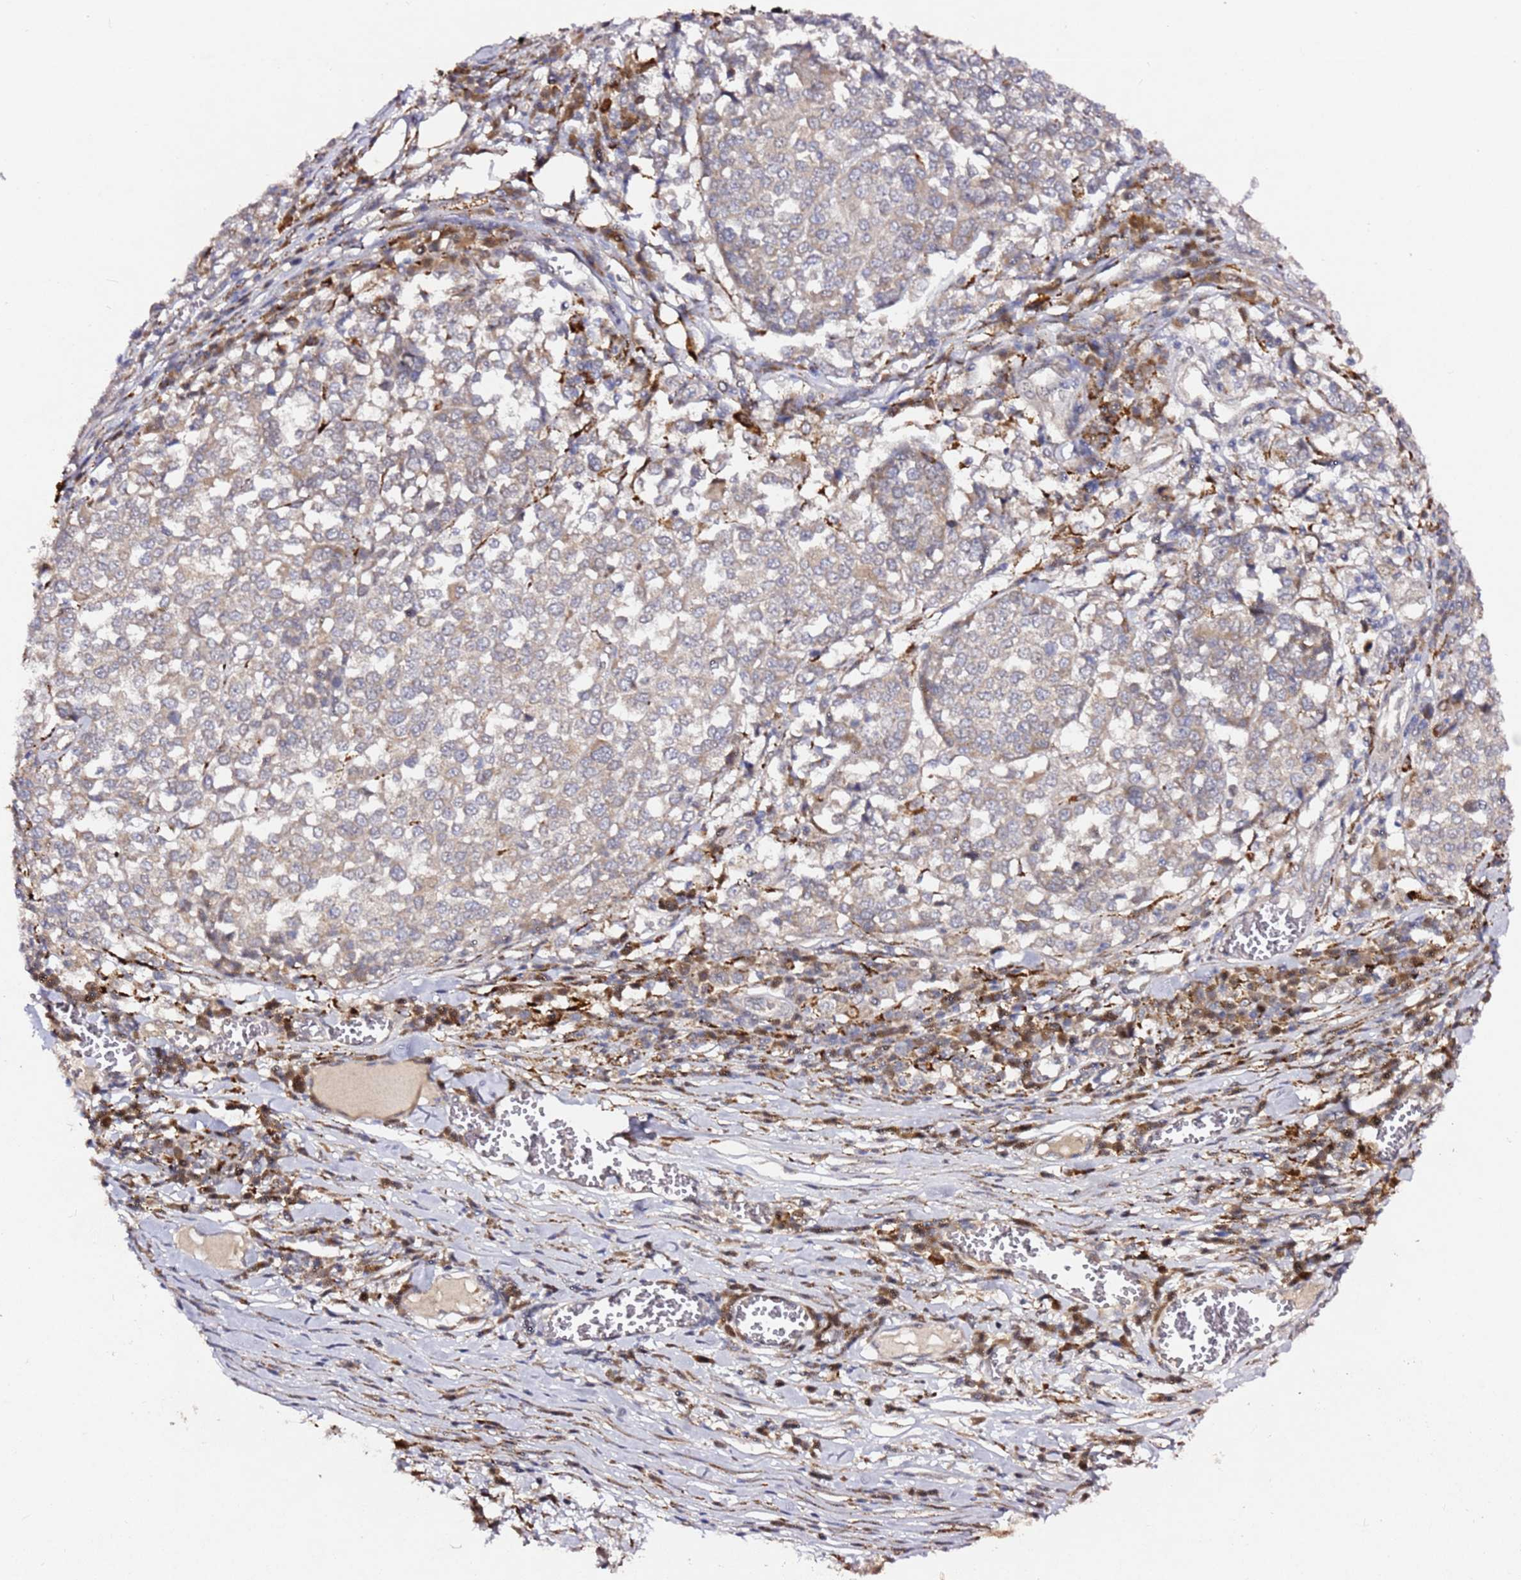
{"staining": {"intensity": "weak", "quantity": "<25%", "location": "cytoplasmic/membranous"}, "tissue": "melanoma", "cell_type": "Tumor cells", "image_type": "cancer", "snomed": [{"axis": "morphology", "description": "Malignant melanoma, Metastatic site"}, {"axis": "topography", "description": "Lymph node"}], "caption": "Human malignant melanoma (metastatic site) stained for a protein using immunohistochemistry demonstrates no expression in tumor cells.", "gene": "ALG11", "patient": {"sex": "male", "age": 44}}